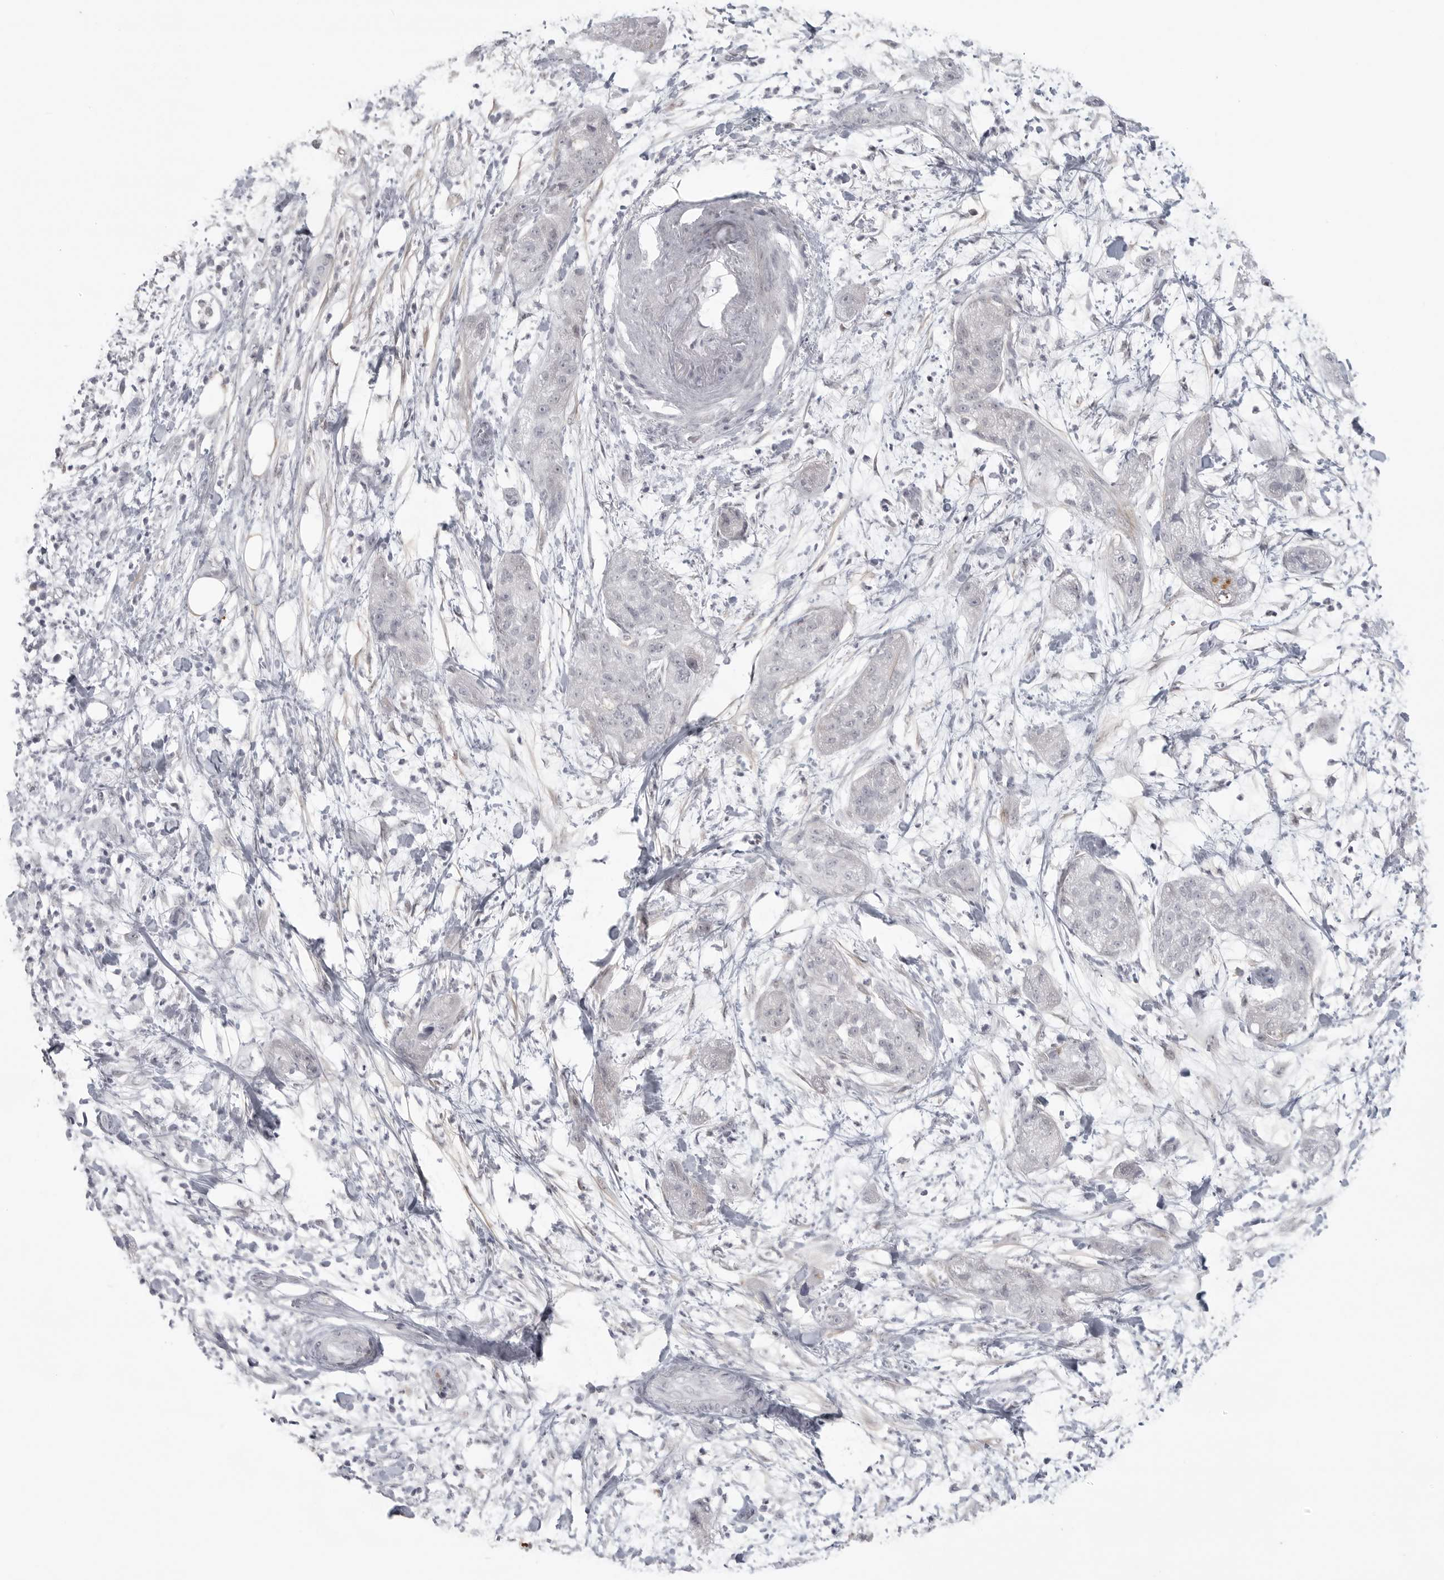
{"staining": {"intensity": "negative", "quantity": "none", "location": "none"}, "tissue": "pancreatic cancer", "cell_type": "Tumor cells", "image_type": "cancer", "snomed": [{"axis": "morphology", "description": "Adenocarcinoma, NOS"}, {"axis": "topography", "description": "Pancreas"}], "caption": "Tumor cells show no significant protein staining in pancreatic cancer.", "gene": "TCTN3", "patient": {"sex": "female", "age": 78}}